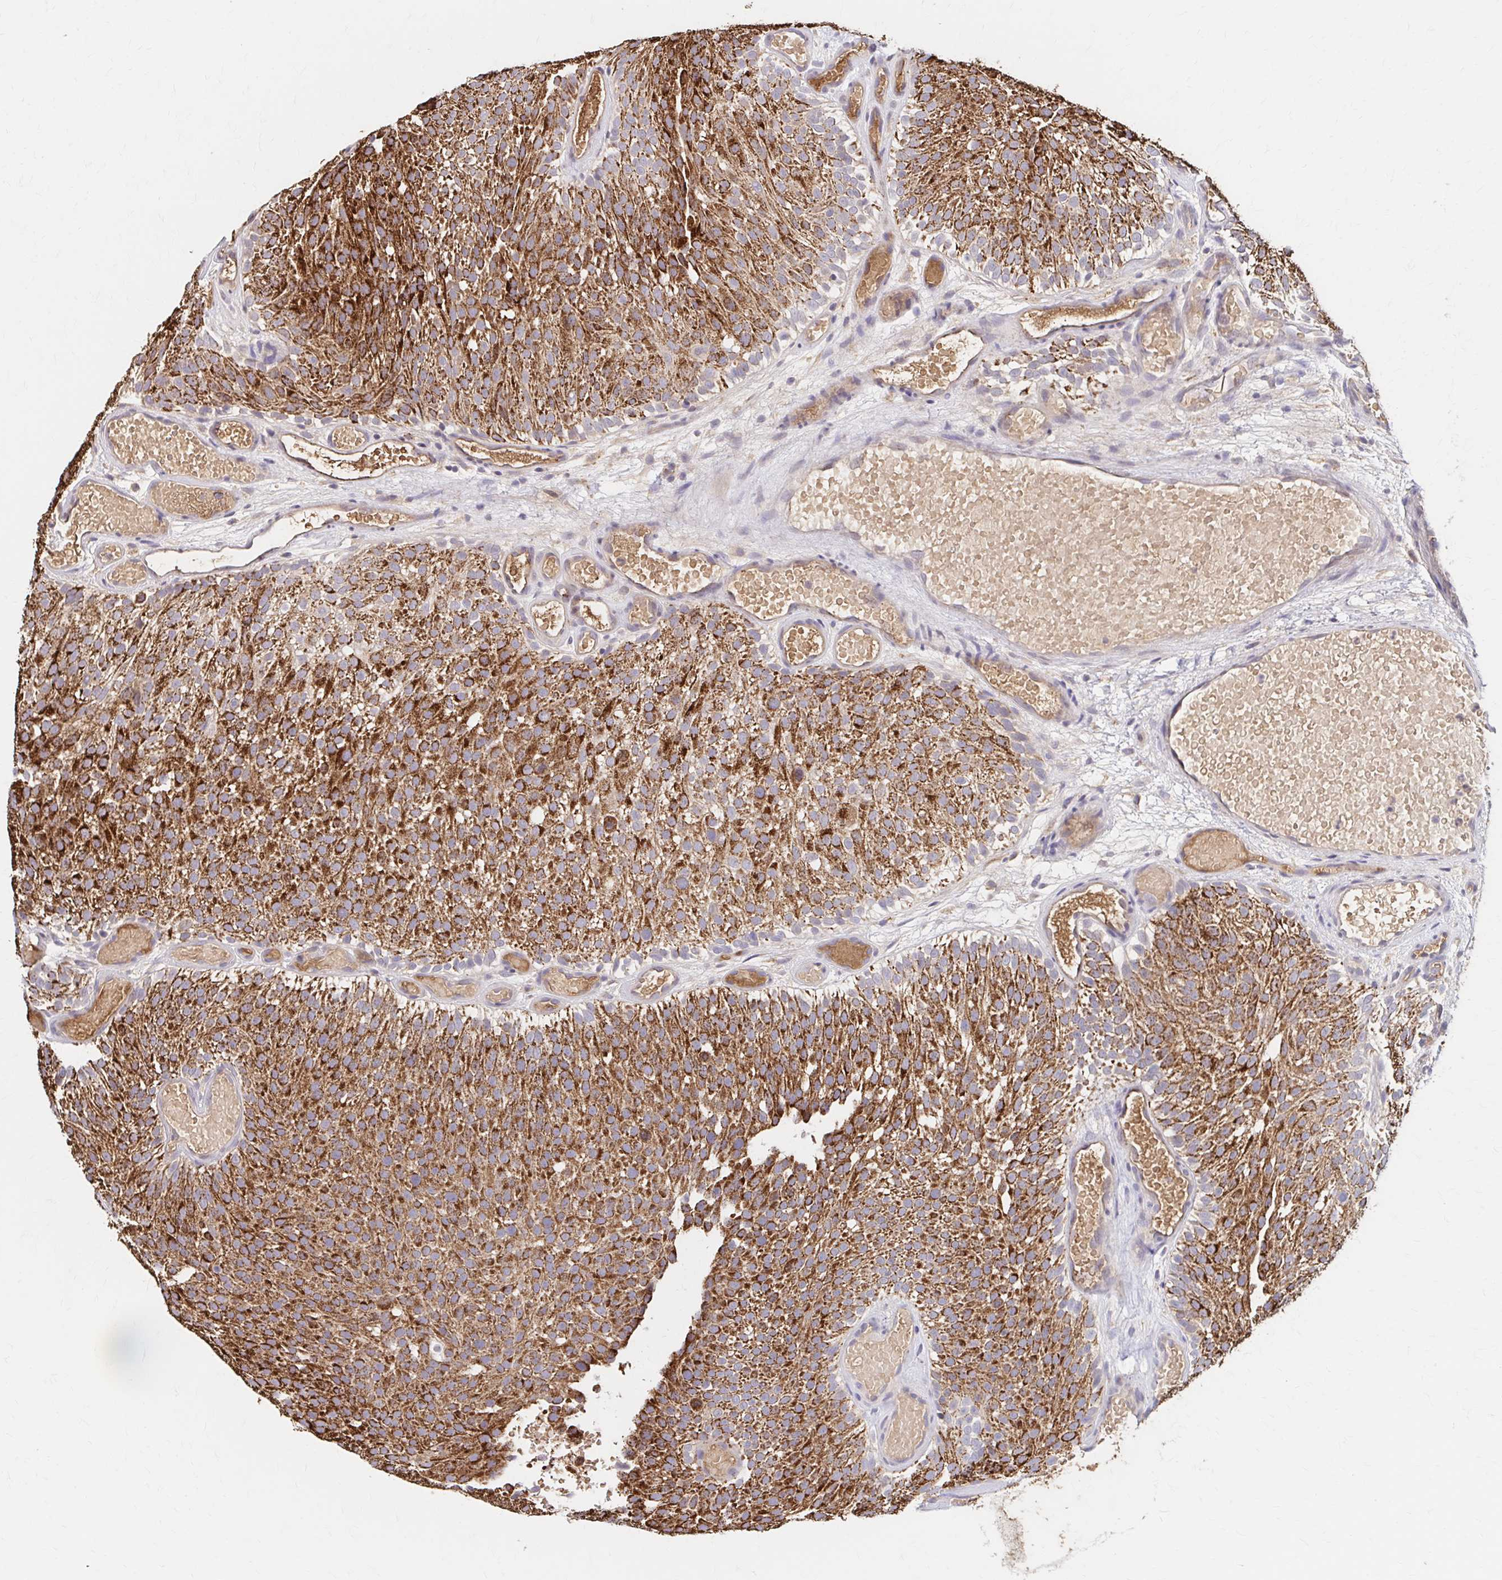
{"staining": {"intensity": "strong", "quantity": ">75%", "location": "cytoplasmic/membranous"}, "tissue": "urothelial cancer", "cell_type": "Tumor cells", "image_type": "cancer", "snomed": [{"axis": "morphology", "description": "Urothelial carcinoma, Low grade"}, {"axis": "topography", "description": "Urinary bladder"}], "caption": "Urothelial carcinoma (low-grade) stained with IHC displays strong cytoplasmic/membranous positivity in about >75% of tumor cells.", "gene": "HMGCS2", "patient": {"sex": "male", "age": 78}}